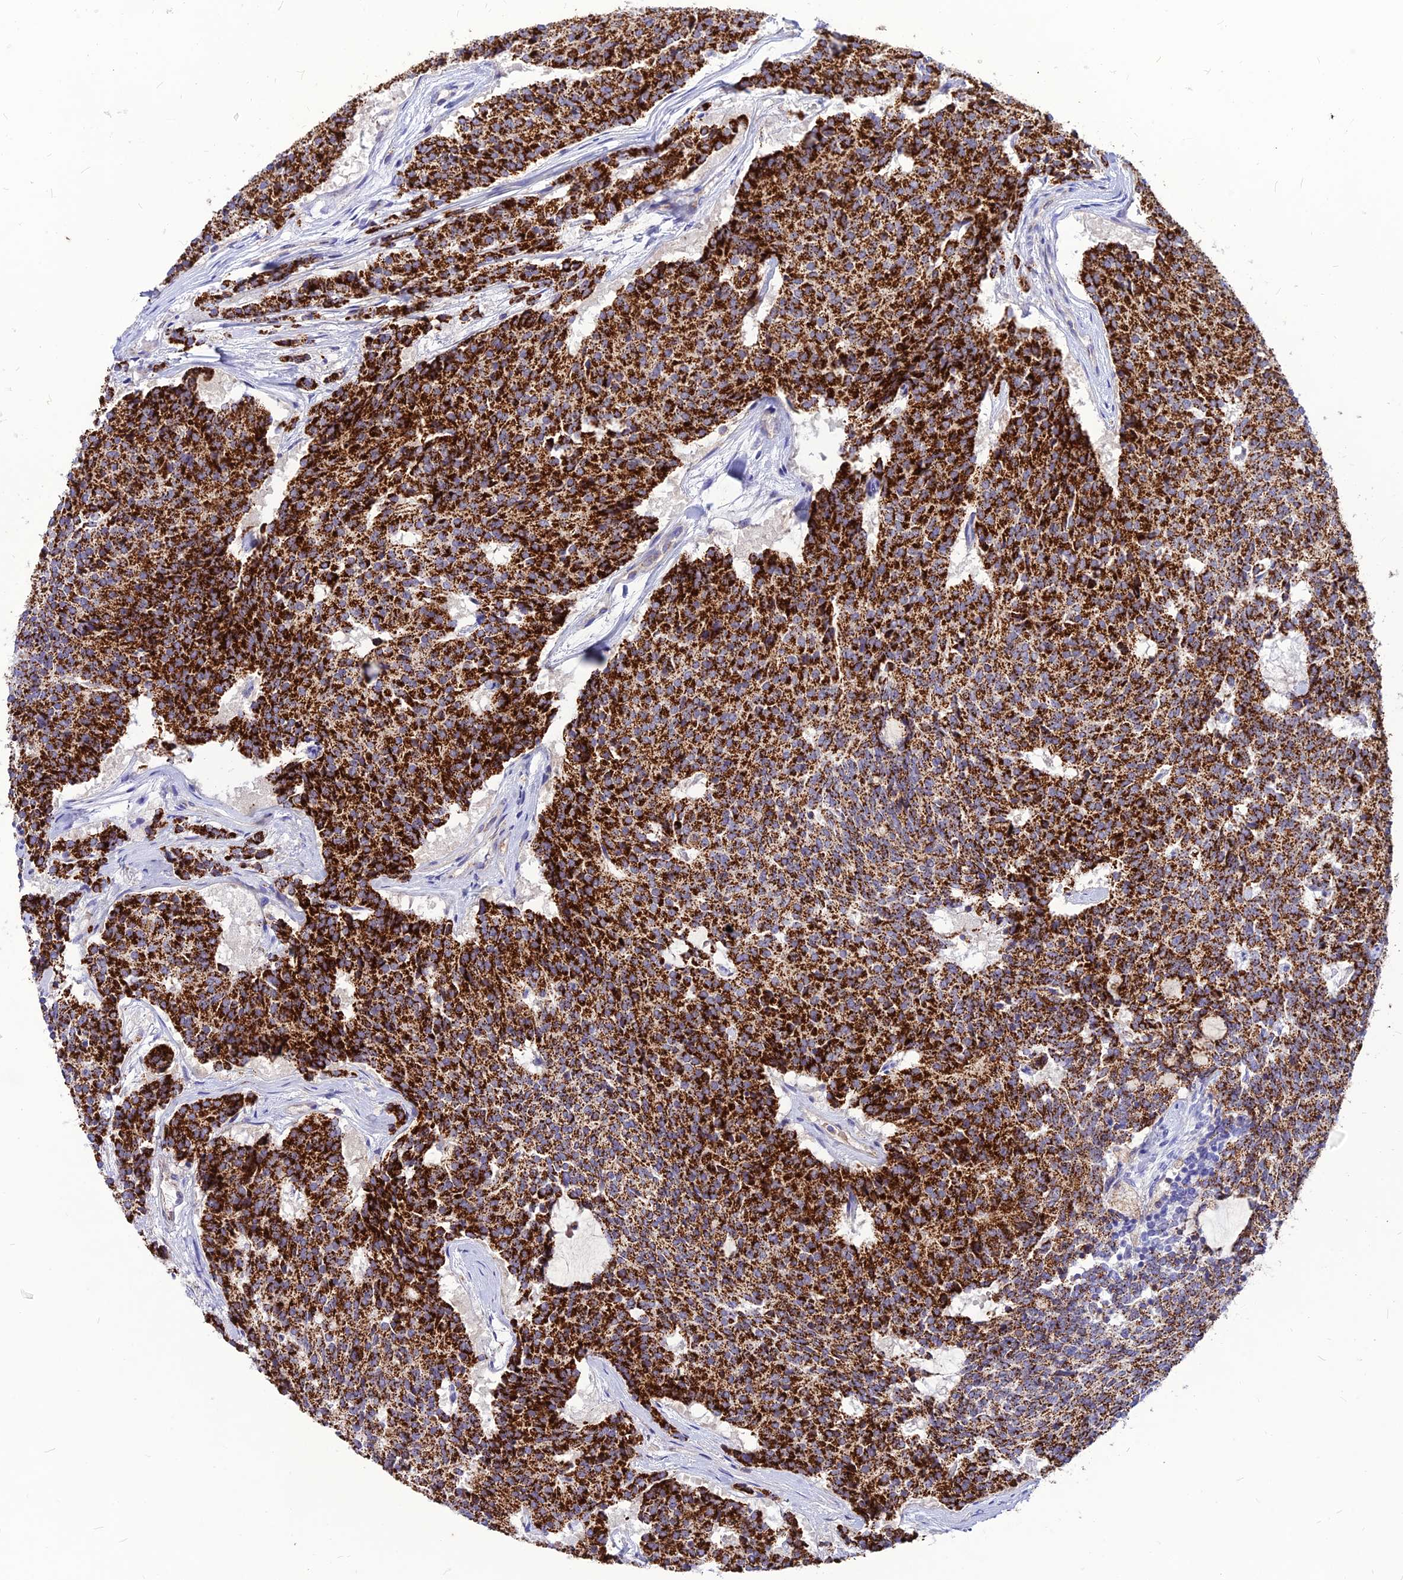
{"staining": {"intensity": "strong", "quantity": ">75%", "location": "cytoplasmic/membranous"}, "tissue": "carcinoid", "cell_type": "Tumor cells", "image_type": "cancer", "snomed": [{"axis": "morphology", "description": "Carcinoid, malignant, NOS"}, {"axis": "topography", "description": "Pancreas"}], "caption": "Immunohistochemical staining of malignant carcinoid reveals high levels of strong cytoplasmic/membranous staining in approximately >75% of tumor cells.", "gene": "ECI1", "patient": {"sex": "female", "age": 54}}